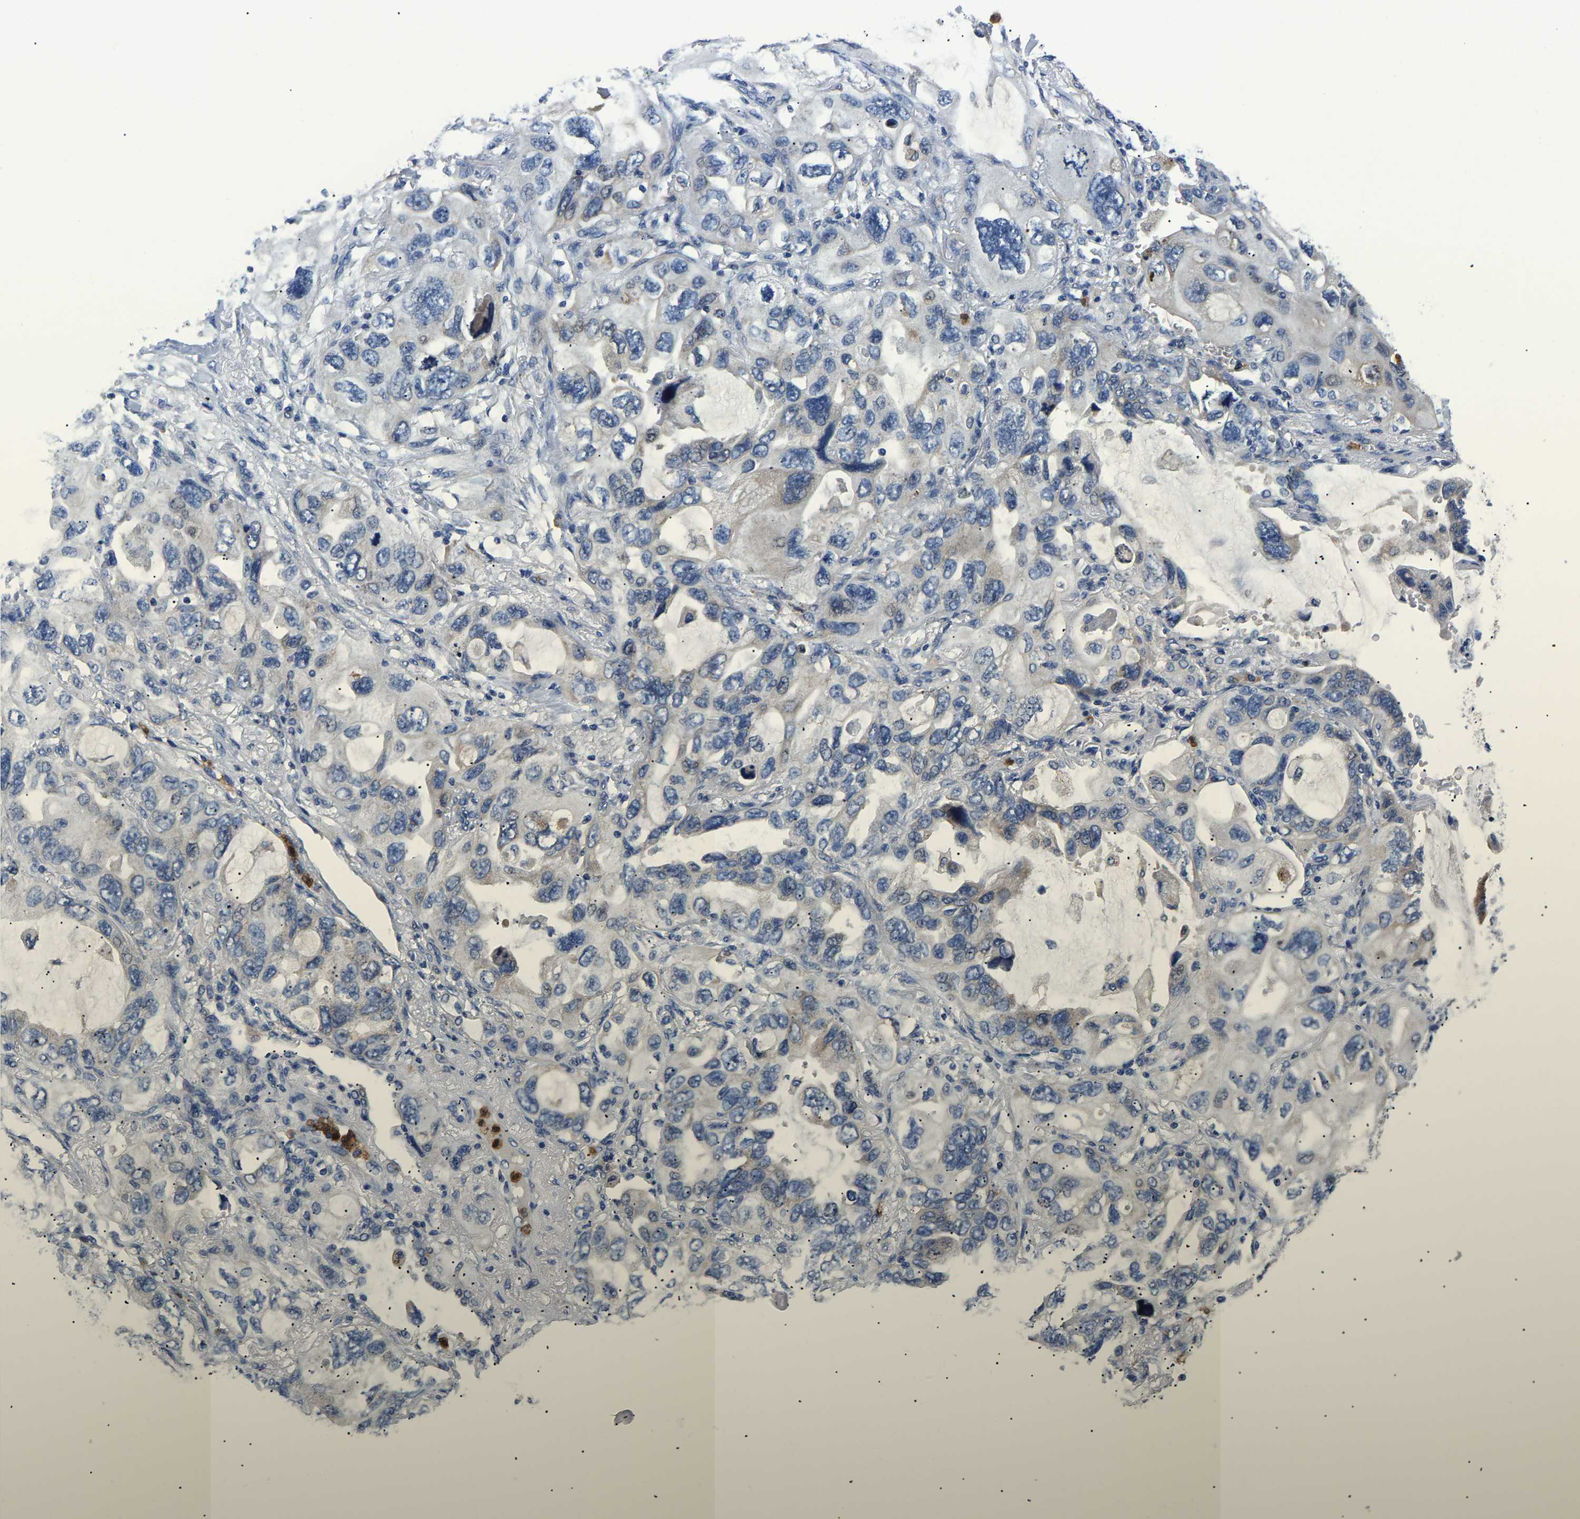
{"staining": {"intensity": "weak", "quantity": "<25%", "location": "cytoplasmic/membranous"}, "tissue": "lung cancer", "cell_type": "Tumor cells", "image_type": "cancer", "snomed": [{"axis": "morphology", "description": "Squamous cell carcinoma, NOS"}, {"axis": "topography", "description": "Lung"}], "caption": "Tumor cells show no significant expression in lung cancer. Brightfield microscopy of immunohistochemistry stained with DAB (brown) and hematoxylin (blue), captured at high magnification.", "gene": "TOR1B", "patient": {"sex": "female", "age": 73}}